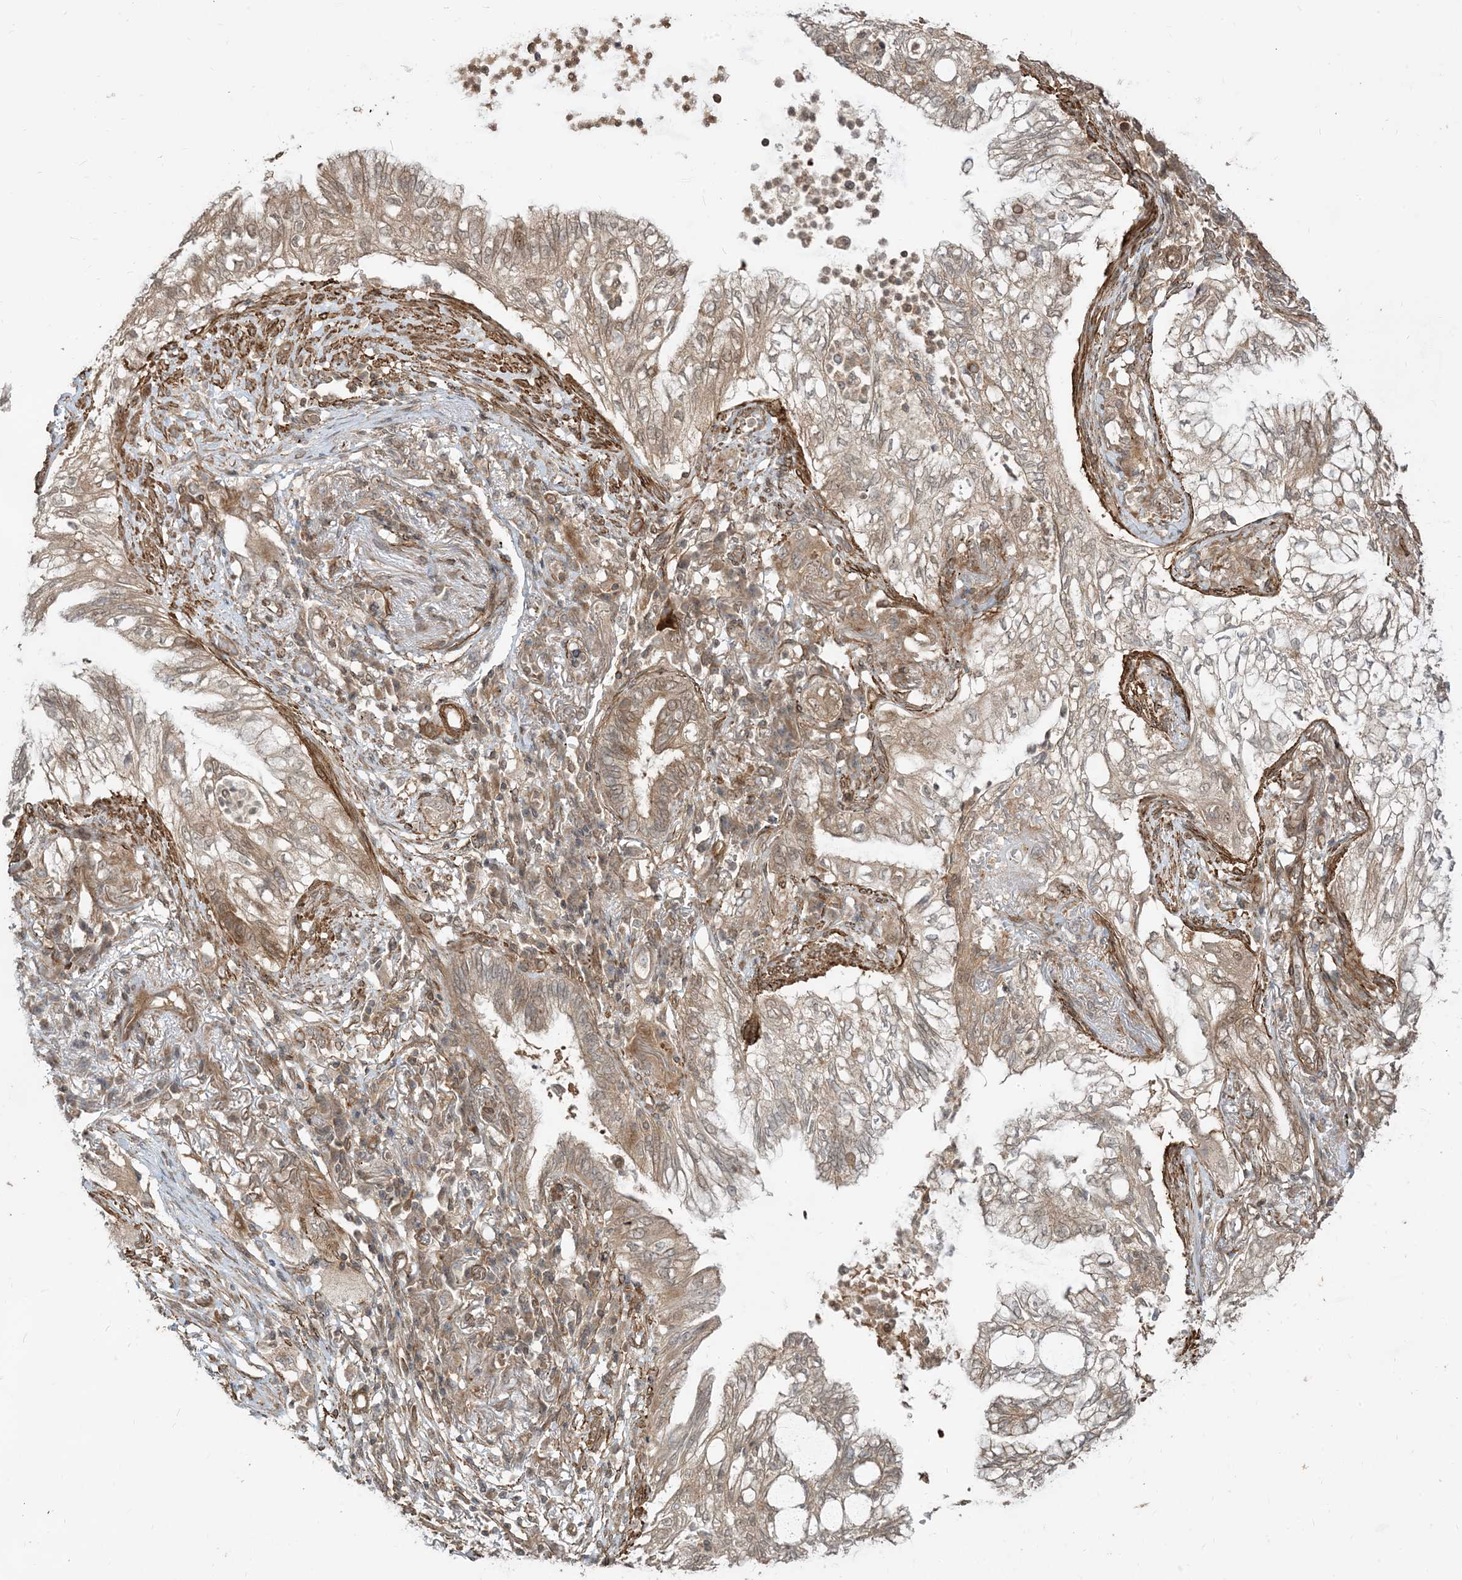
{"staining": {"intensity": "weak", "quantity": "25%-75%", "location": "cytoplasmic/membranous,nuclear"}, "tissue": "lung cancer", "cell_type": "Tumor cells", "image_type": "cancer", "snomed": [{"axis": "morphology", "description": "Adenocarcinoma, NOS"}, {"axis": "topography", "description": "Lung"}], "caption": "Immunohistochemical staining of lung cancer shows weak cytoplasmic/membranous and nuclear protein expression in about 25%-75% of tumor cells.", "gene": "TBCC", "patient": {"sex": "female", "age": 70}}